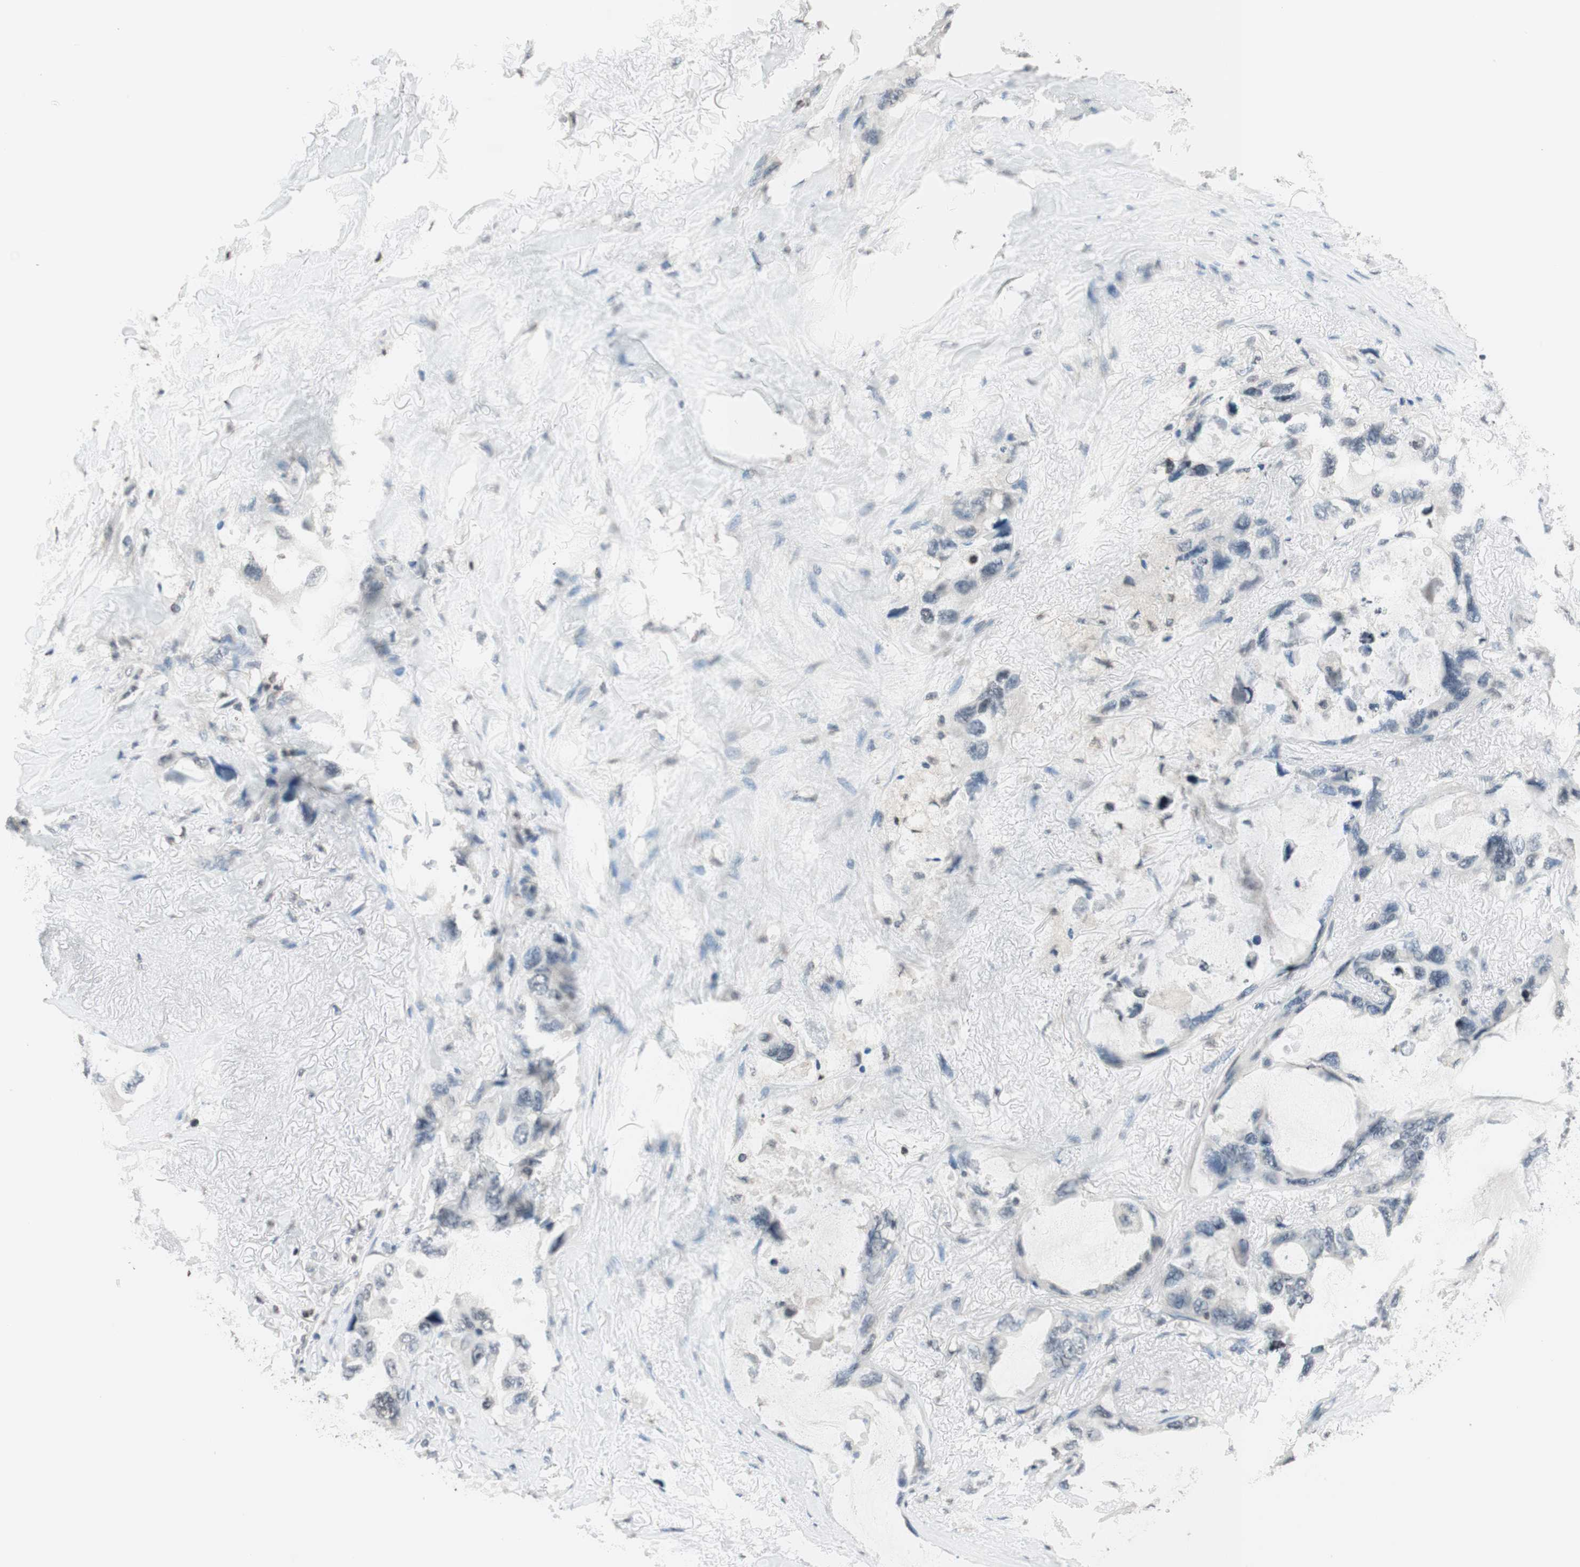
{"staining": {"intensity": "negative", "quantity": "none", "location": "none"}, "tissue": "lung cancer", "cell_type": "Tumor cells", "image_type": "cancer", "snomed": [{"axis": "morphology", "description": "Squamous cell carcinoma, NOS"}, {"axis": "topography", "description": "Lung"}], "caption": "Immunohistochemical staining of human squamous cell carcinoma (lung) displays no significant staining in tumor cells. (DAB IHC visualized using brightfield microscopy, high magnification).", "gene": "WIPF1", "patient": {"sex": "female", "age": 73}}